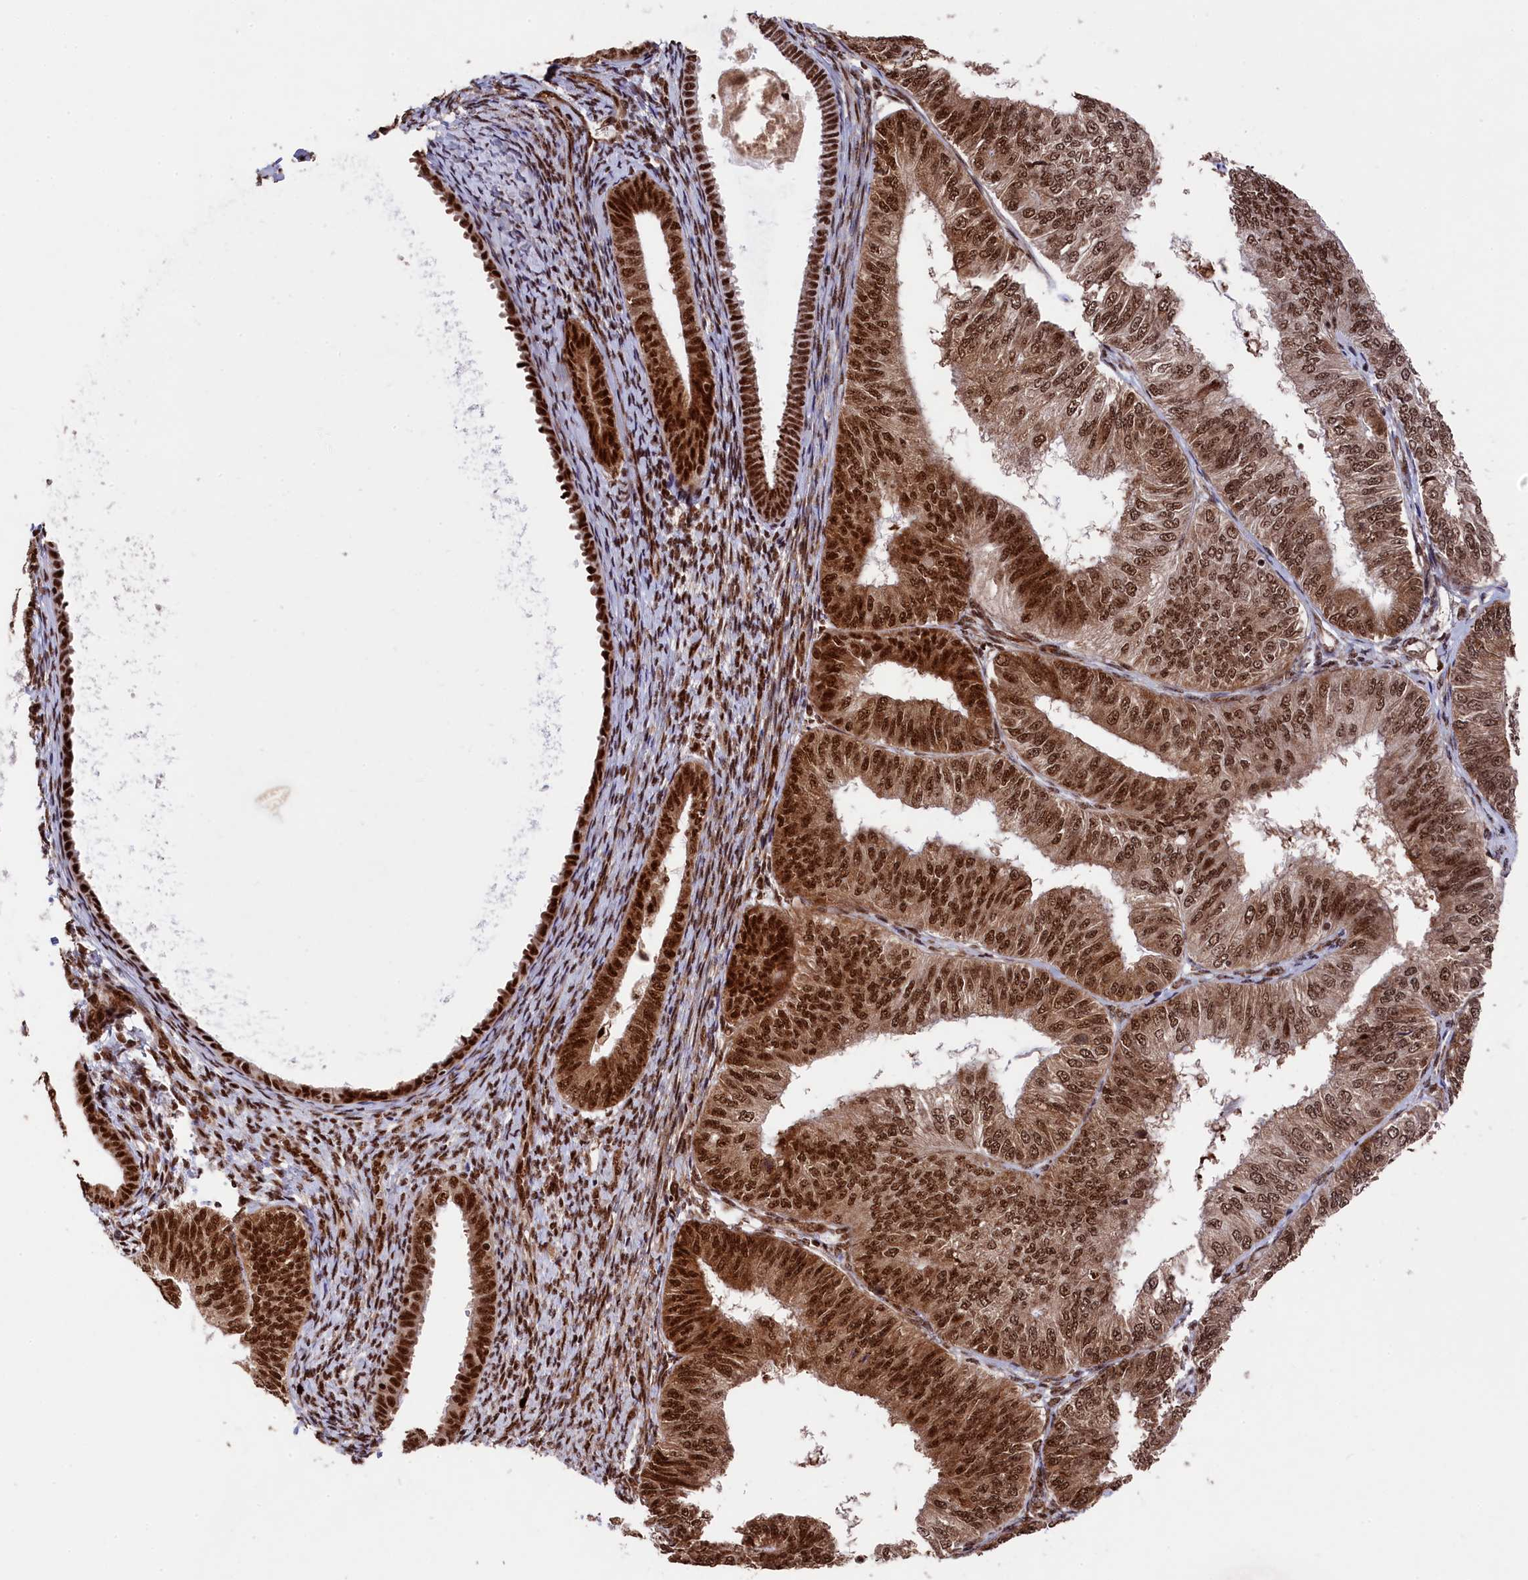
{"staining": {"intensity": "strong", "quantity": ">75%", "location": "cytoplasmic/membranous,nuclear"}, "tissue": "endometrial cancer", "cell_type": "Tumor cells", "image_type": "cancer", "snomed": [{"axis": "morphology", "description": "Adenocarcinoma, NOS"}, {"axis": "topography", "description": "Endometrium"}], "caption": "Protein expression analysis of human endometrial adenocarcinoma reveals strong cytoplasmic/membranous and nuclear staining in about >75% of tumor cells.", "gene": "PRPF31", "patient": {"sex": "female", "age": 58}}